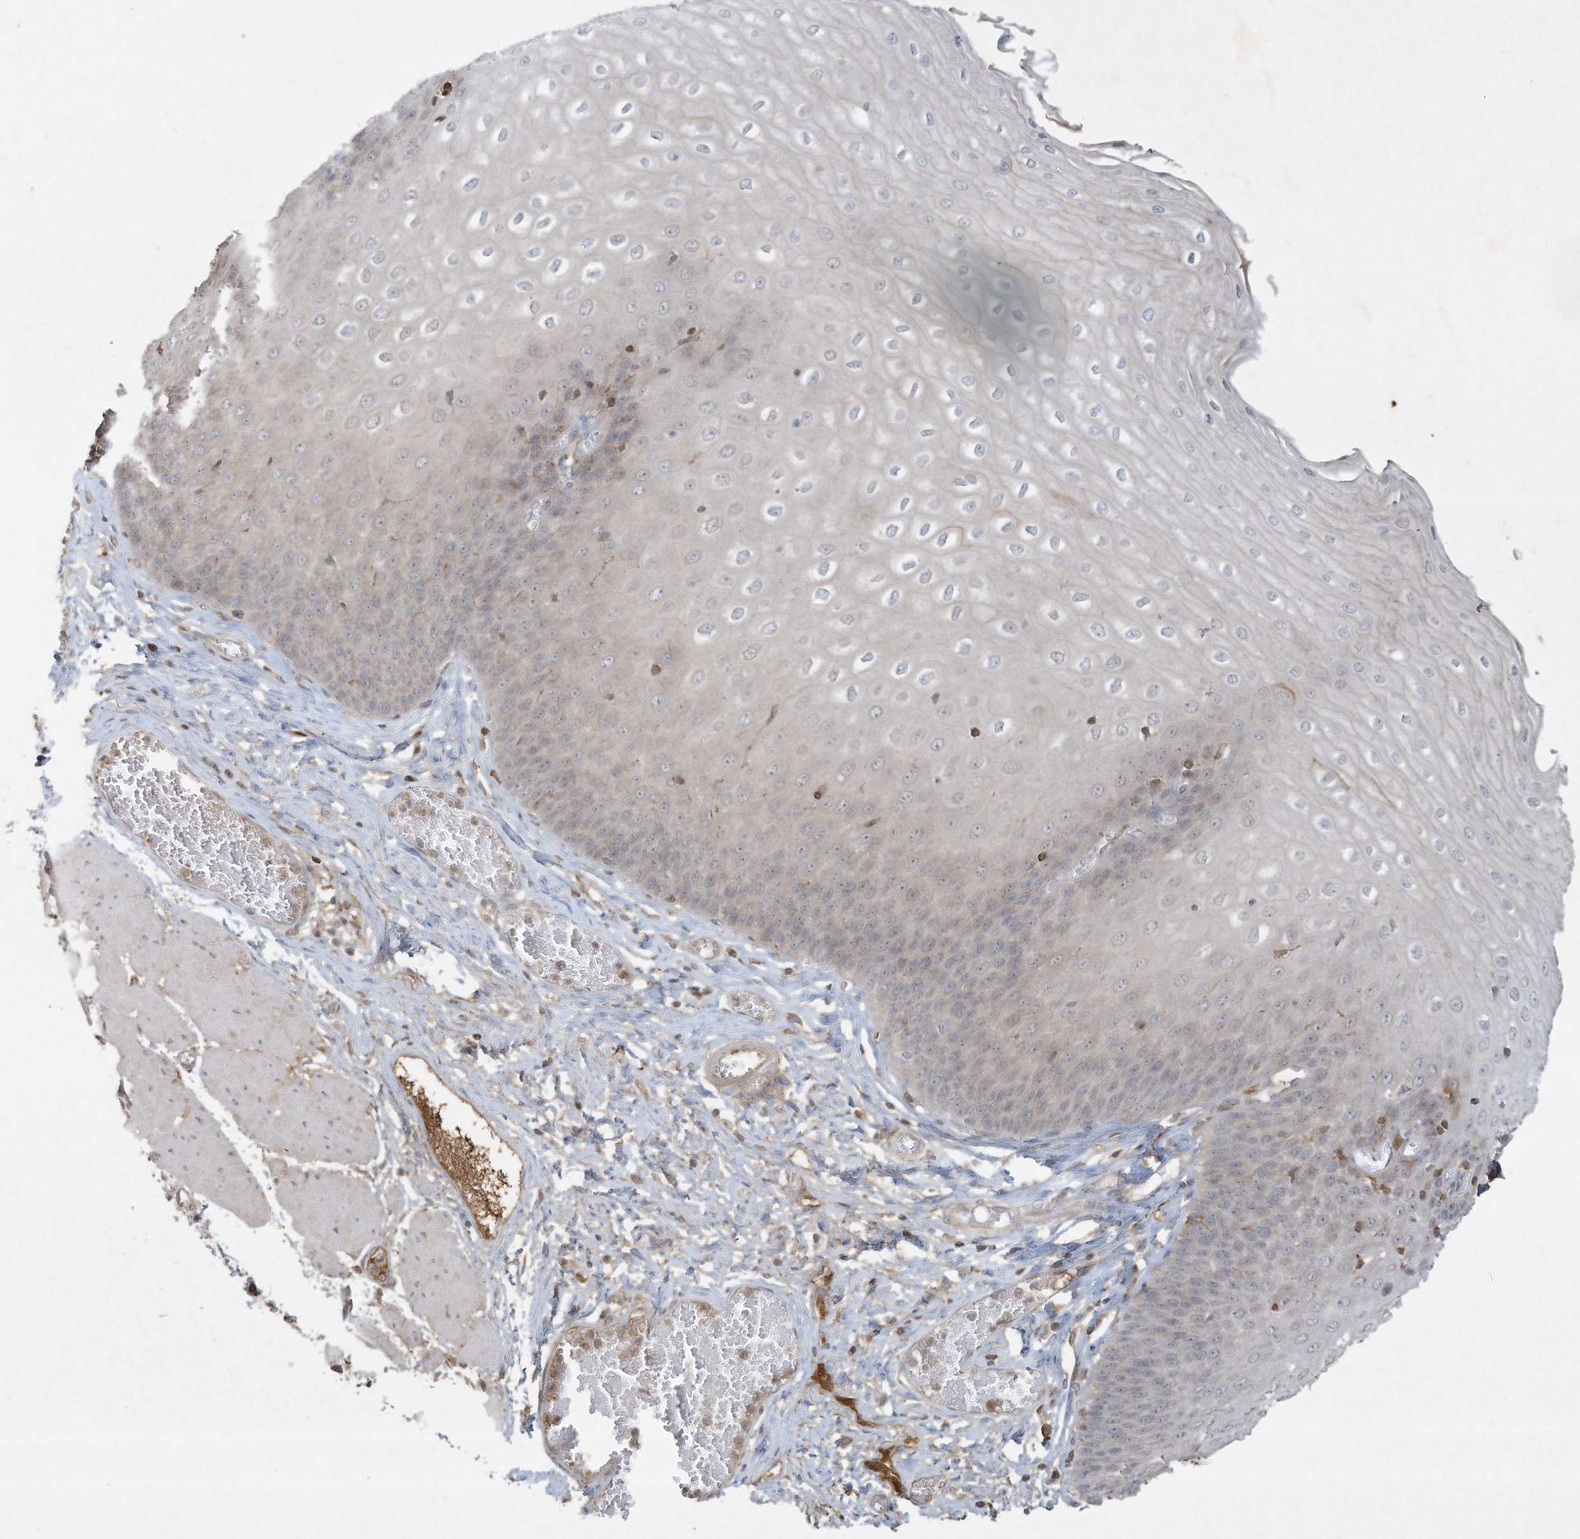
{"staining": {"intensity": "negative", "quantity": "none", "location": "none"}, "tissue": "esophagus", "cell_type": "Squamous epithelial cells", "image_type": "normal", "snomed": [{"axis": "morphology", "description": "Normal tissue, NOS"}, {"axis": "topography", "description": "Esophagus"}], "caption": "DAB (3,3'-diaminobenzidine) immunohistochemical staining of benign human esophagus reveals no significant staining in squamous epithelial cells.", "gene": "FETUB", "patient": {"sex": "male", "age": 60}}